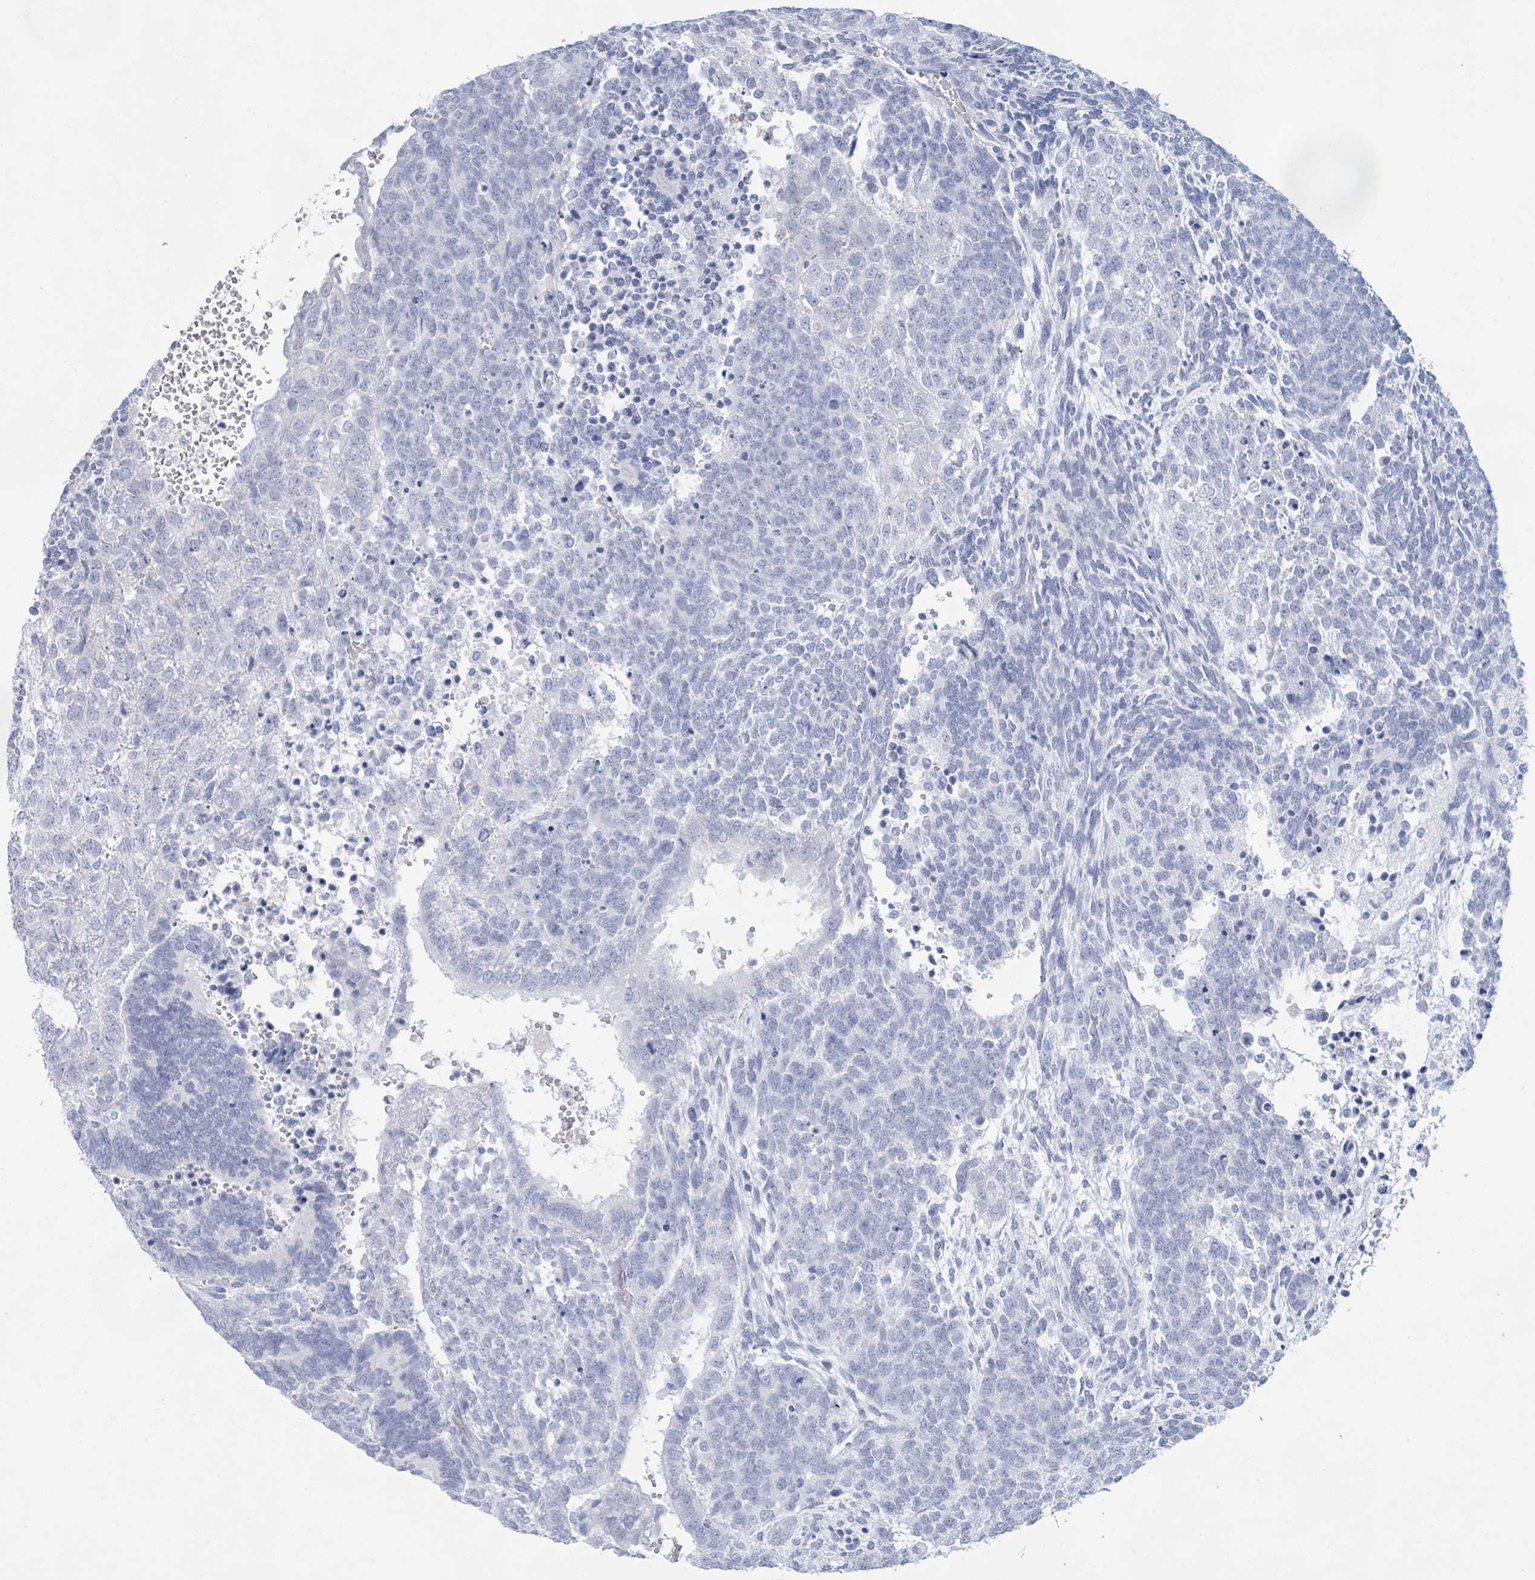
{"staining": {"intensity": "negative", "quantity": "none", "location": "none"}, "tissue": "testis cancer", "cell_type": "Tumor cells", "image_type": "cancer", "snomed": [{"axis": "morphology", "description": "Carcinoma, Embryonal, NOS"}, {"axis": "topography", "description": "Testis"}], "caption": "A micrograph of human testis cancer is negative for staining in tumor cells. The staining is performed using DAB brown chromogen with nuclei counter-stained in using hematoxylin.", "gene": "PGA3", "patient": {"sex": "male", "age": 23}}